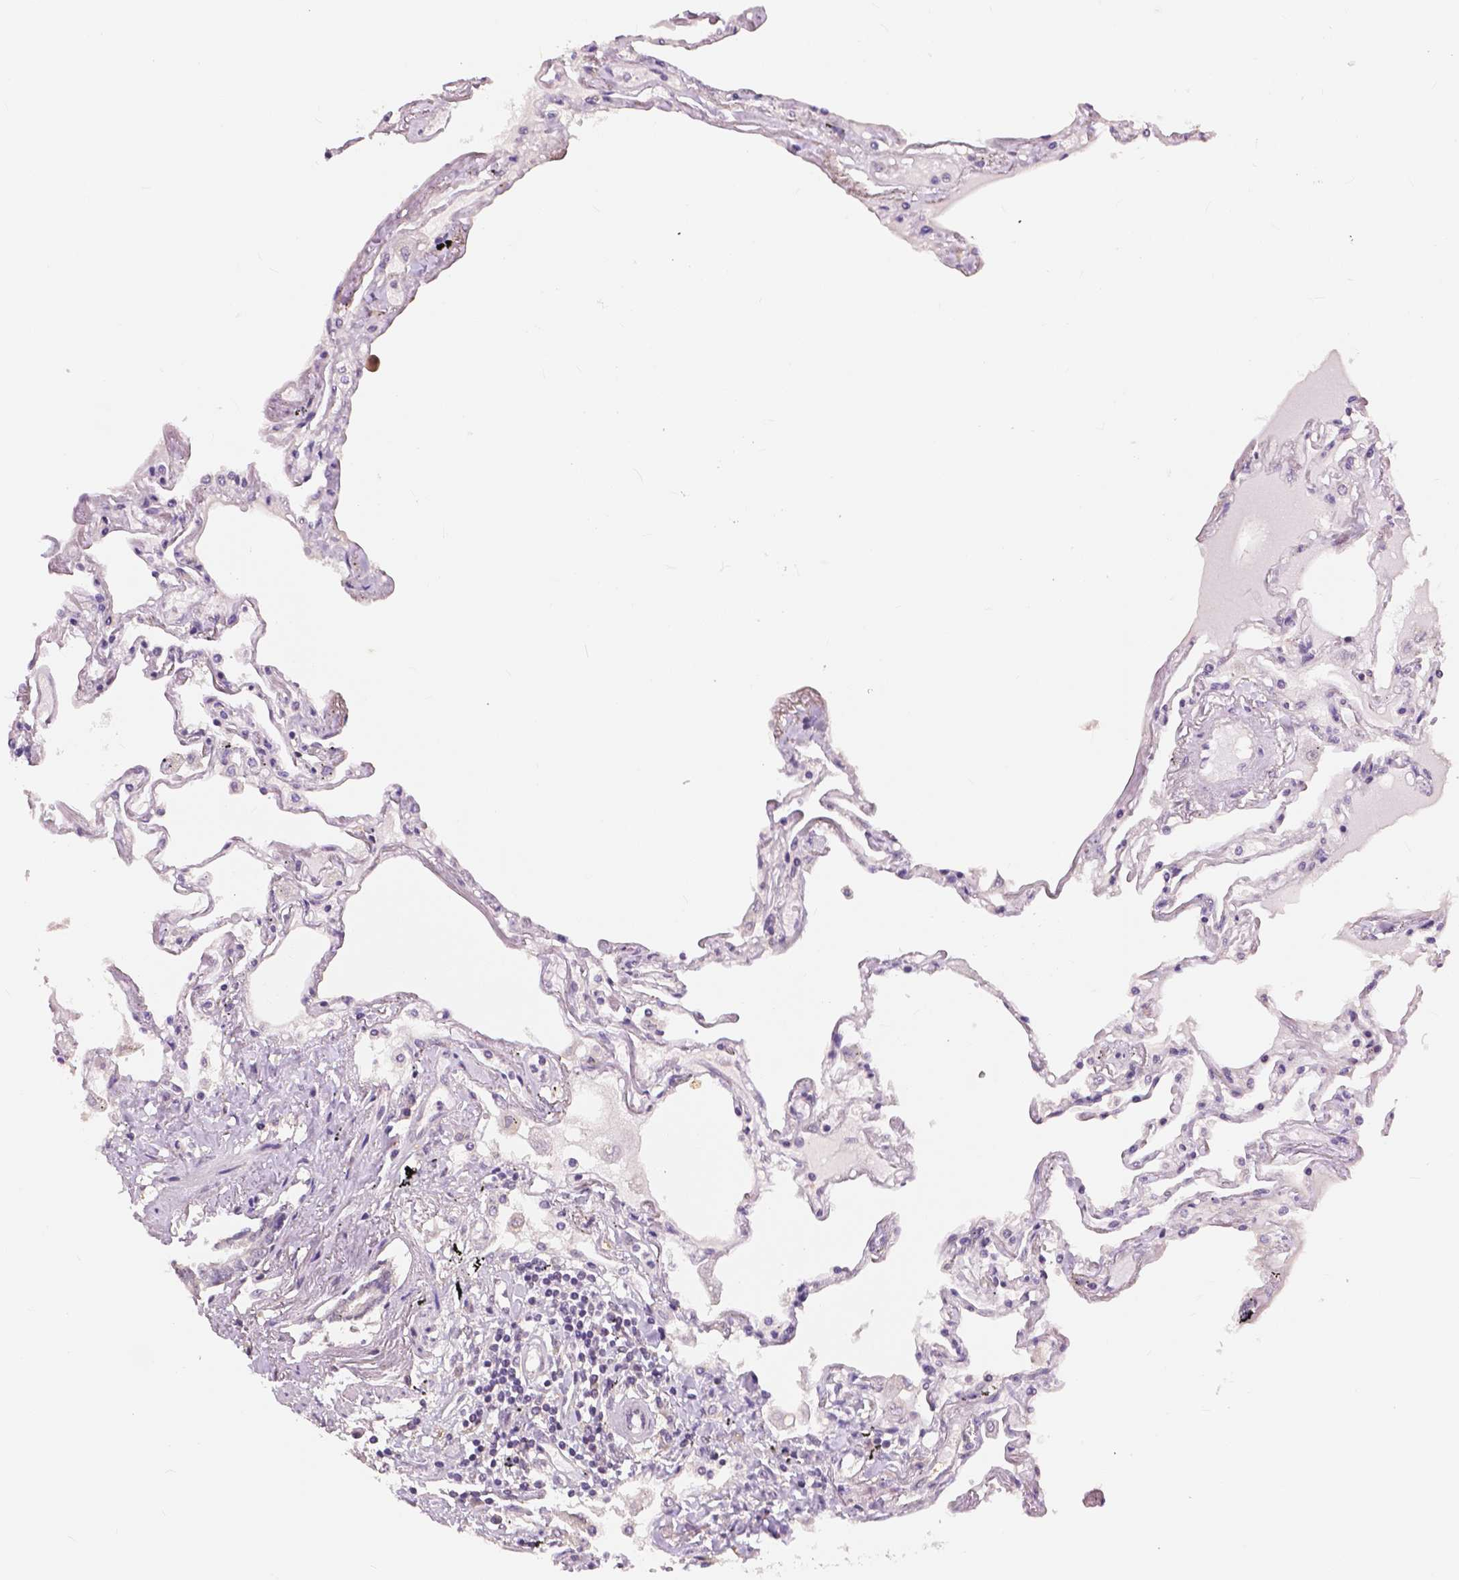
{"staining": {"intensity": "moderate", "quantity": "<25%", "location": "nuclear"}, "tissue": "lung", "cell_type": "Alveolar cells", "image_type": "normal", "snomed": [{"axis": "morphology", "description": "Normal tissue, NOS"}, {"axis": "morphology", "description": "Adenocarcinoma, NOS"}, {"axis": "topography", "description": "Cartilage tissue"}, {"axis": "topography", "description": "Lung"}], "caption": "Protein staining of normal lung exhibits moderate nuclear expression in approximately <25% of alveolar cells.", "gene": "MAP1LC3B", "patient": {"sex": "female", "age": 67}}